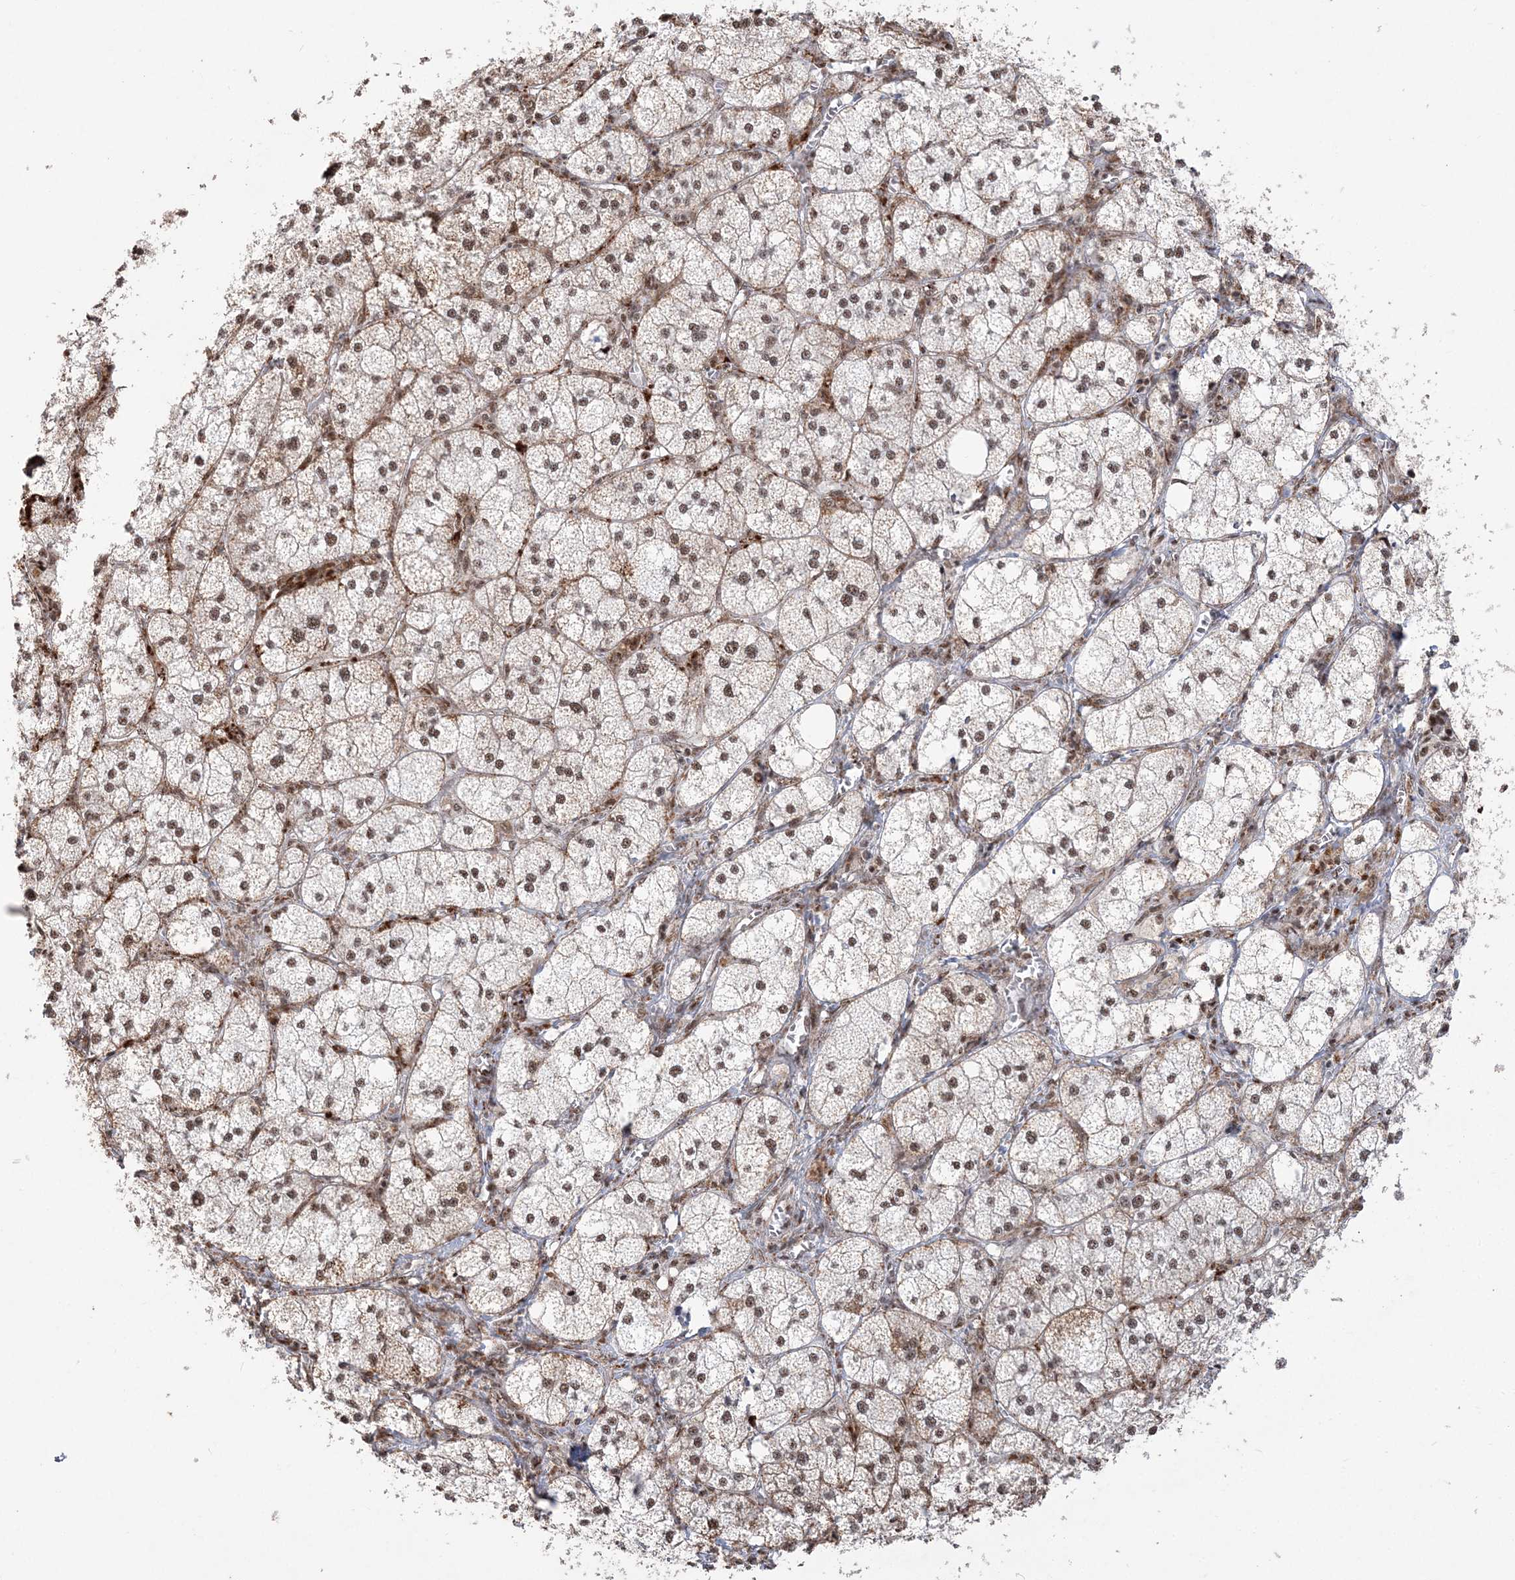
{"staining": {"intensity": "strong", "quantity": ">75%", "location": "nuclear"}, "tissue": "adrenal gland", "cell_type": "Glandular cells", "image_type": "normal", "snomed": [{"axis": "morphology", "description": "Normal tissue, NOS"}, {"axis": "topography", "description": "Adrenal gland"}], "caption": "The immunohistochemical stain highlights strong nuclear staining in glandular cells of benign adrenal gland.", "gene": "RBM17", "patient": {"sex": "female", "age": 61}}